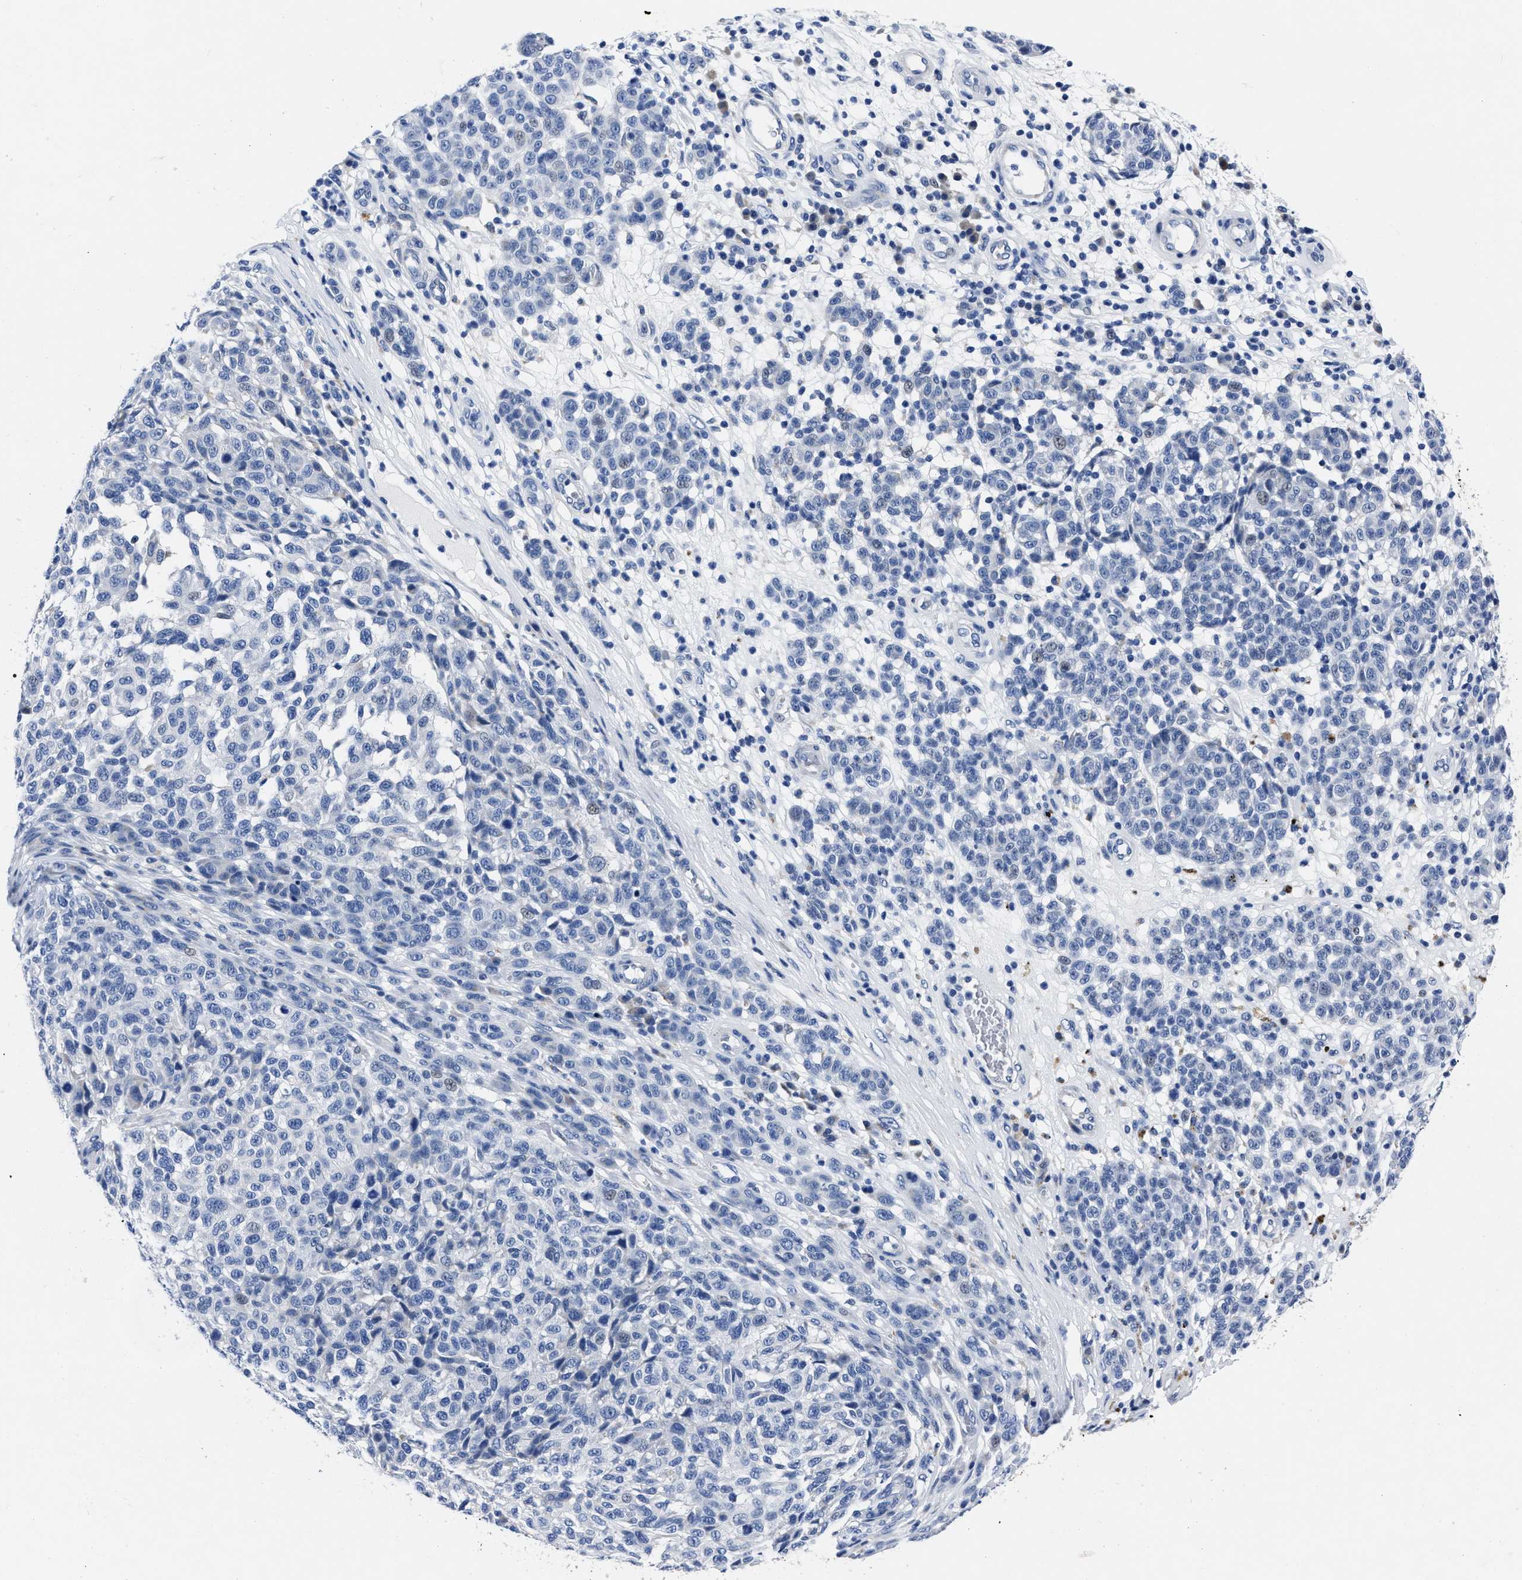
{"staining": {"intensity": "negative", "quantity": "none", "location": "none"}, "tissue": "melanoma", "cell_type": "Tumor cells", "image_type": "cancer", "snomed": [{"axis": "morphology", "description": "Malignant melanoma, NOS"}, {"axis": "topography", "description": "Skin"}], "caption": "There is no significant positivity in tumor cells of melanoma.", "gene": "MOV10L1", "patient": {"sex": "male", "age": 59}}